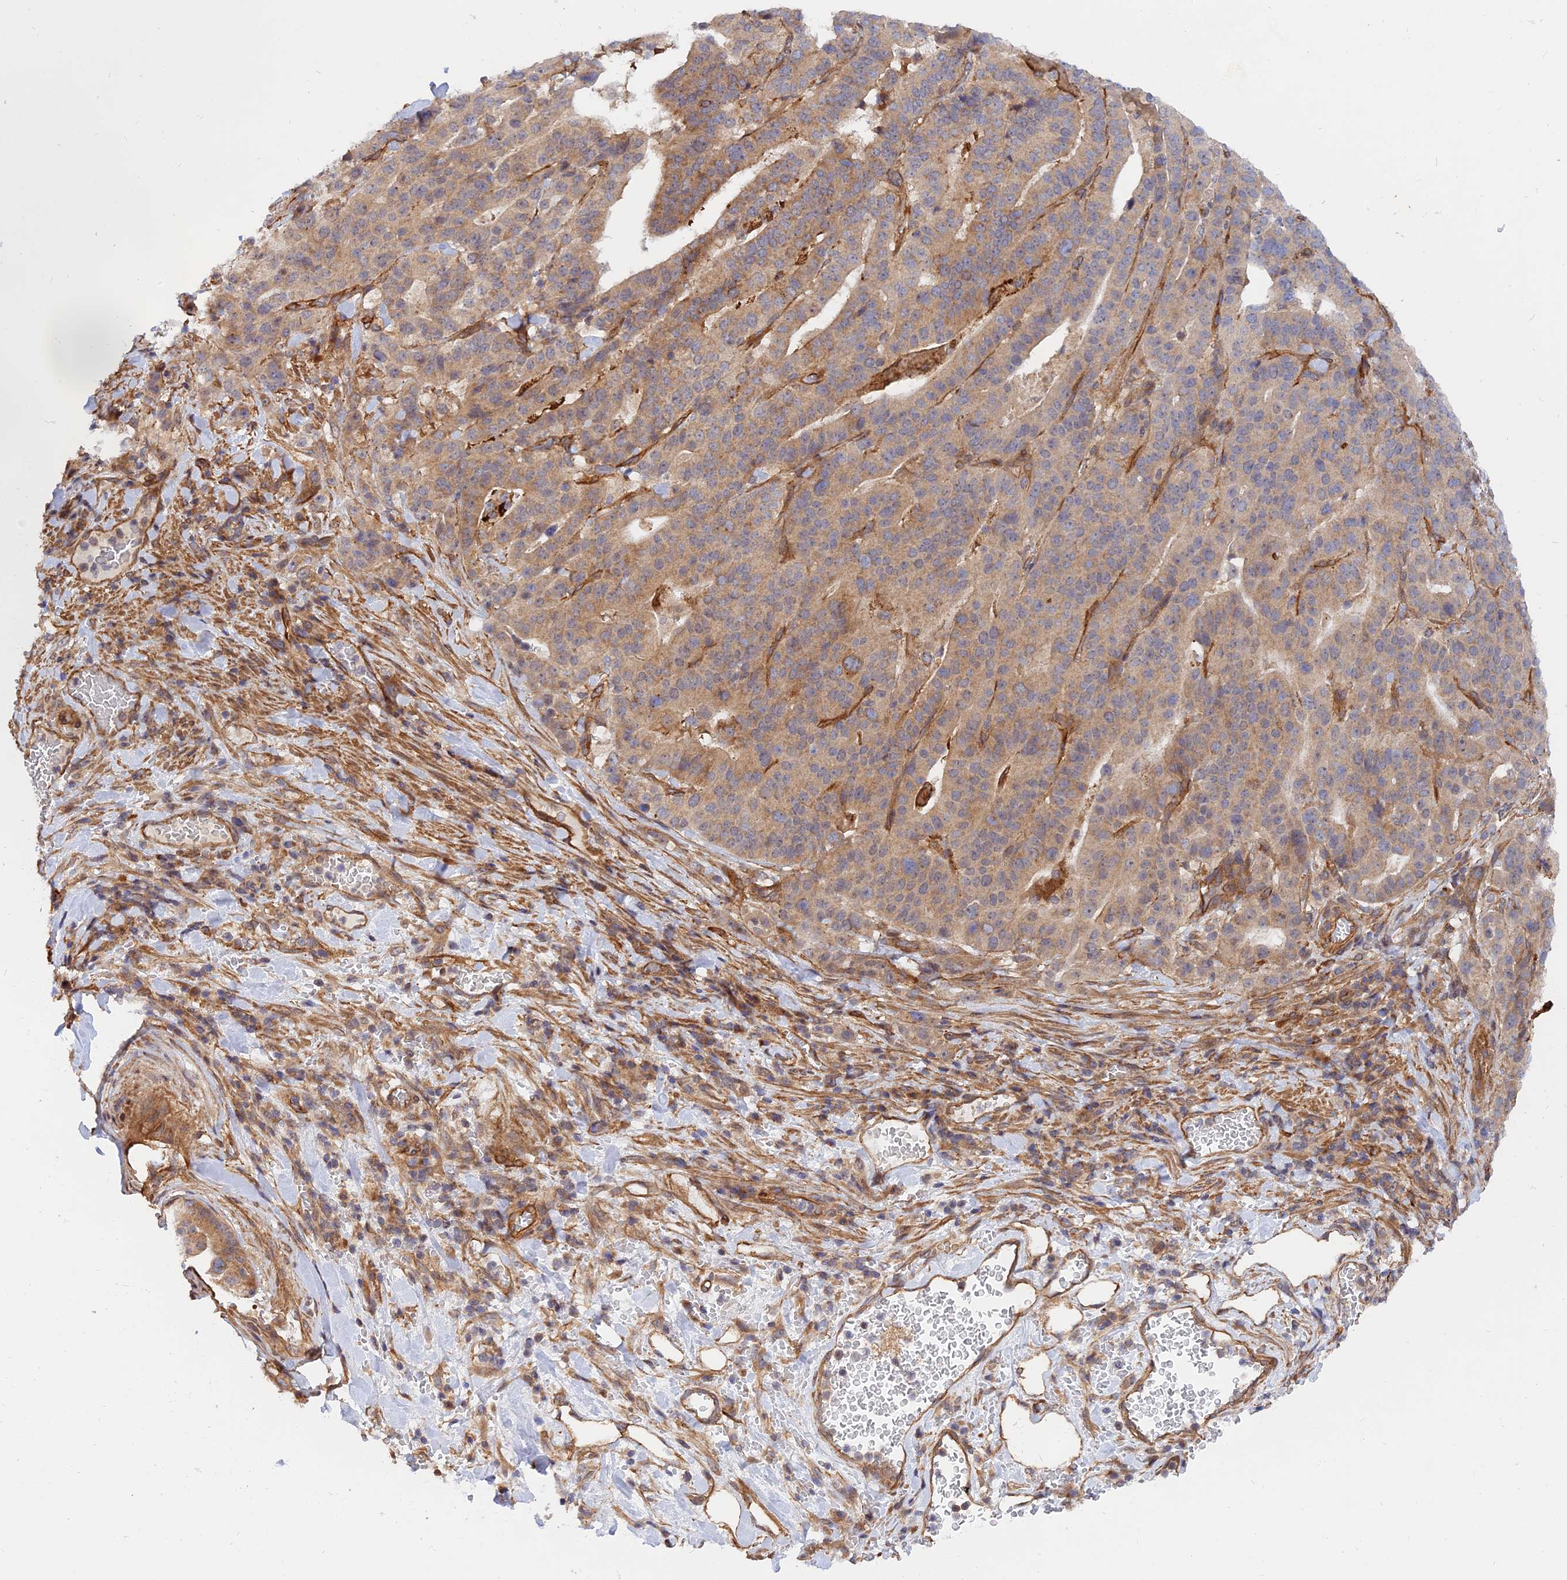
{"staining": {"intensity": "moderate", "quantity": ">75%", "location": "cytoplasmic/membranous"}, "tissue": "stomach cancer", "cell_type": "Tumor cells", "image_type": "cancer", "snomed": [{"axis": "morphology", "description": "Adenocarcinoma, NOS"}, {"axis": "topography", "description": "Stomach"}], "caption": "Adenocarcinoma (stomach) stained with DAB IHC displays medium levels of moderate cytoplasmic/membranous staining in approximately >75% of tumor cells.", "gene": "WDR41", "patient": {"sex": "male", "age": 48}}